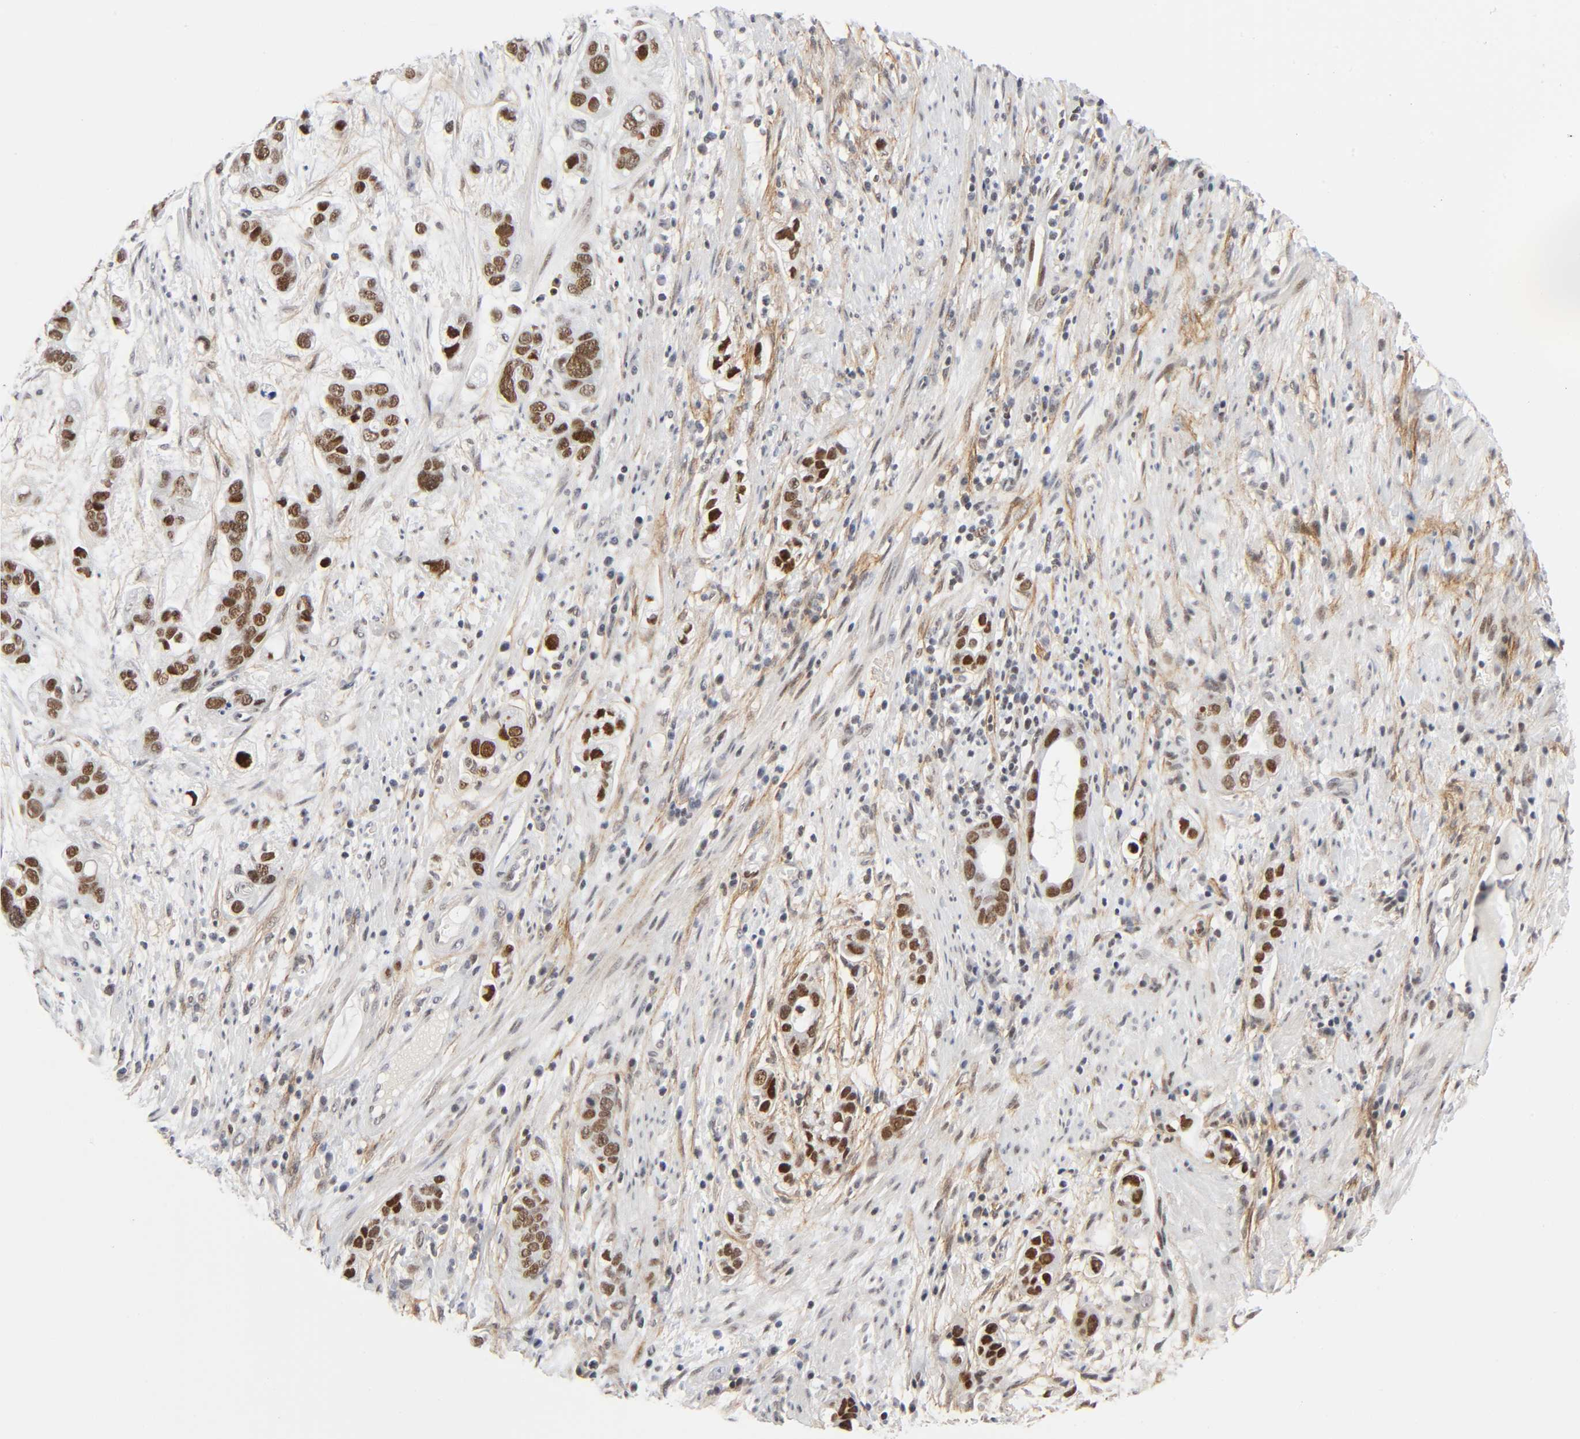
{"staining": {"intensity": "moderate", "quantity": ">75%", "location": "nuclear"}, "tissue": "stomach cancer", "cell_type": "Tumor cells", "image_type": "cancer", "snomed": [{"axis": "morphology", "description": "Adenocarcinoma, NOS"}, {"axis": "topography", "description": "Stomach, lower"}], "caption": "There is medium levels of moderate nuclear staining in tumor cells of adenocarcinoma (stomach), as demonstrated by immunohistochemical staining (brown color).", "gene": "DIDO1", "patient": {"sex": "female", "age": 93}}